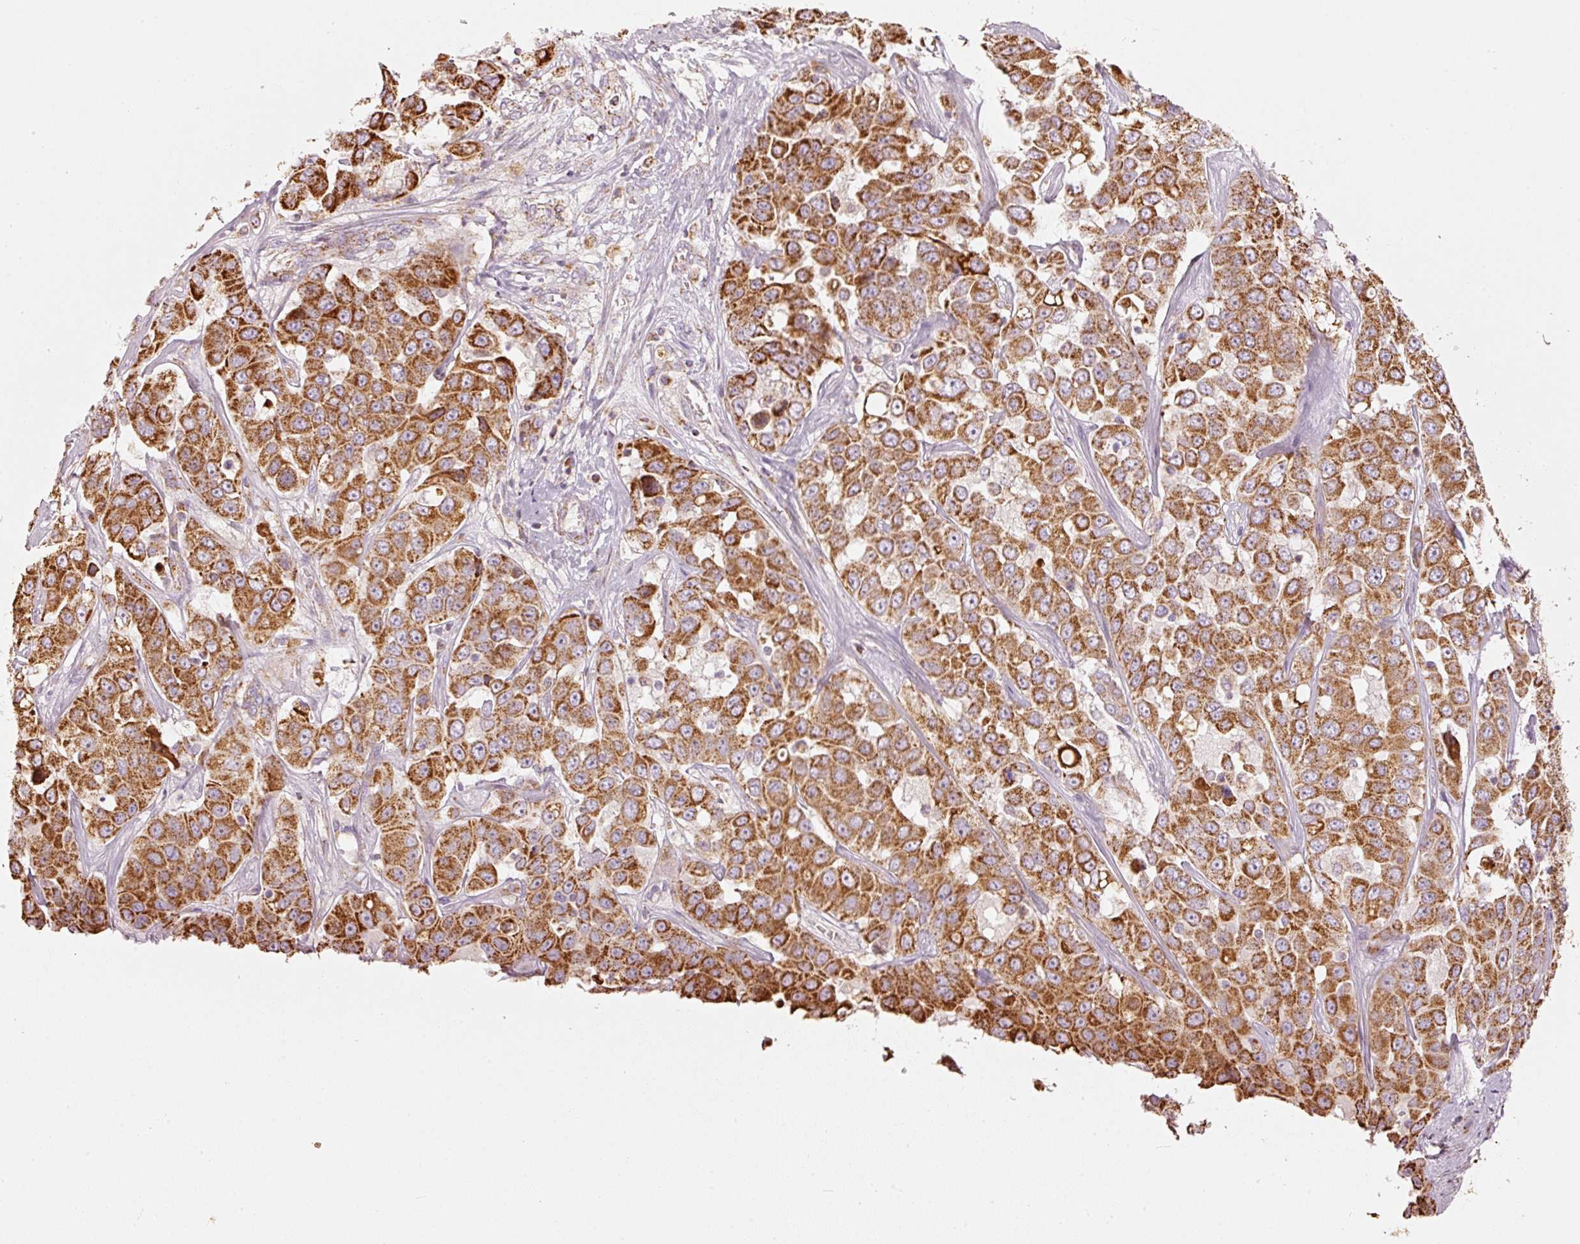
{"staining": {"intensity": "strong", "quantity": ">75%", "location": "cytoplasmic/membranous"}, "tissue": "liver cancer", "cell_type": "Tumor cells", "image_type": "cancer", "snomed": [{"axis": "morphology", "description": "Cholangiocarcinoma"}, {"axis": "topography", "description": "Liver"}], "caption": "A brown stain shows strong cytoplasmic/membranous expression of a protein in human liver cancer tumor cells.", "gene": "C17orf98", "patient": {"sex": "female", "age": 52}}